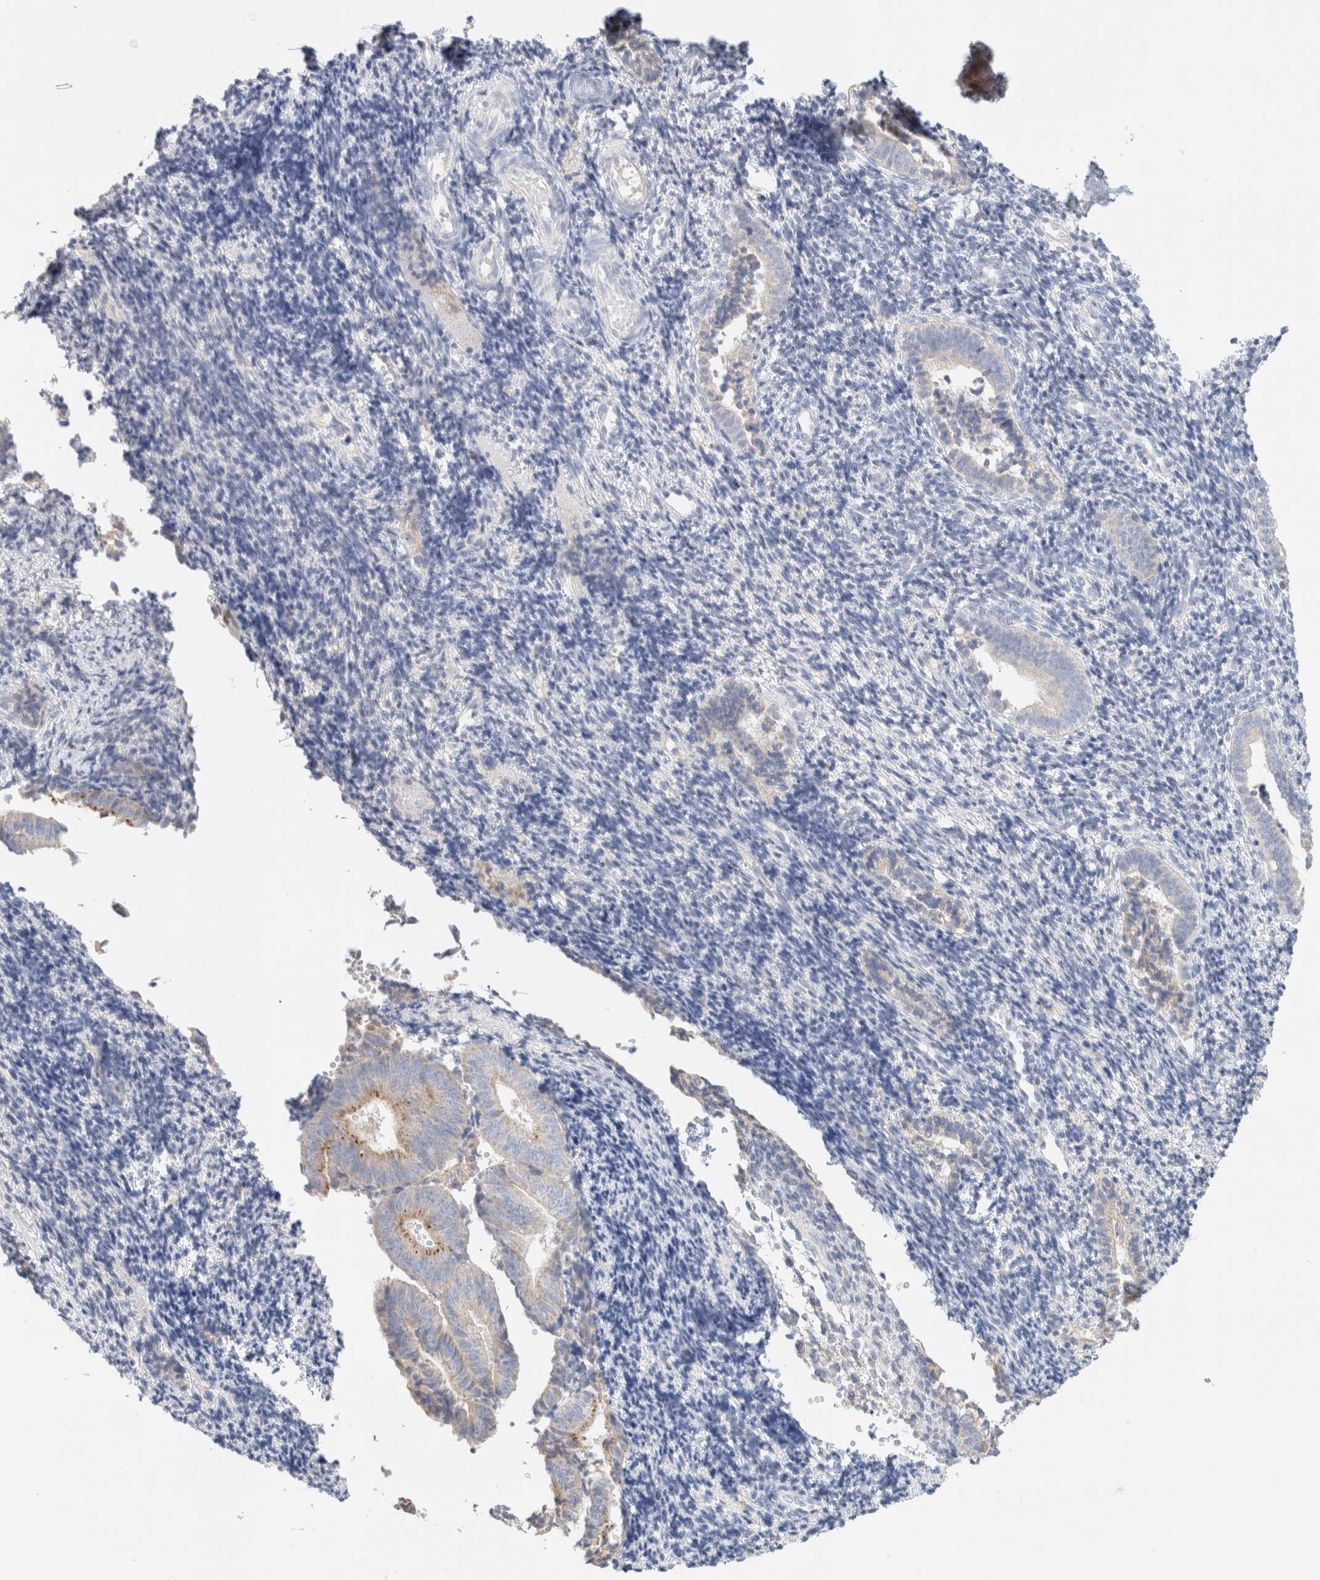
{"staining": {"intensity": "negative", "quantity": "none", "location": "none"}, "tissue": "endometrium", "cell_type": "Cells in endometrial stroma", "image_type": "normal", "snomed": [{"axis": "morphology", "description": "Normal tissue, NOS"}, {"axis": "topography", "description": "Uterus"}, {"axis": "topography", "description": "Endometrium"}], "caption": "This is an immunohistochemistry (IHC) histopathology image of benign endometrium. There is no staining in cells in endometrial stroma.", "gene": "HEXD", "patient": {"sex": "female", "age": 33}}